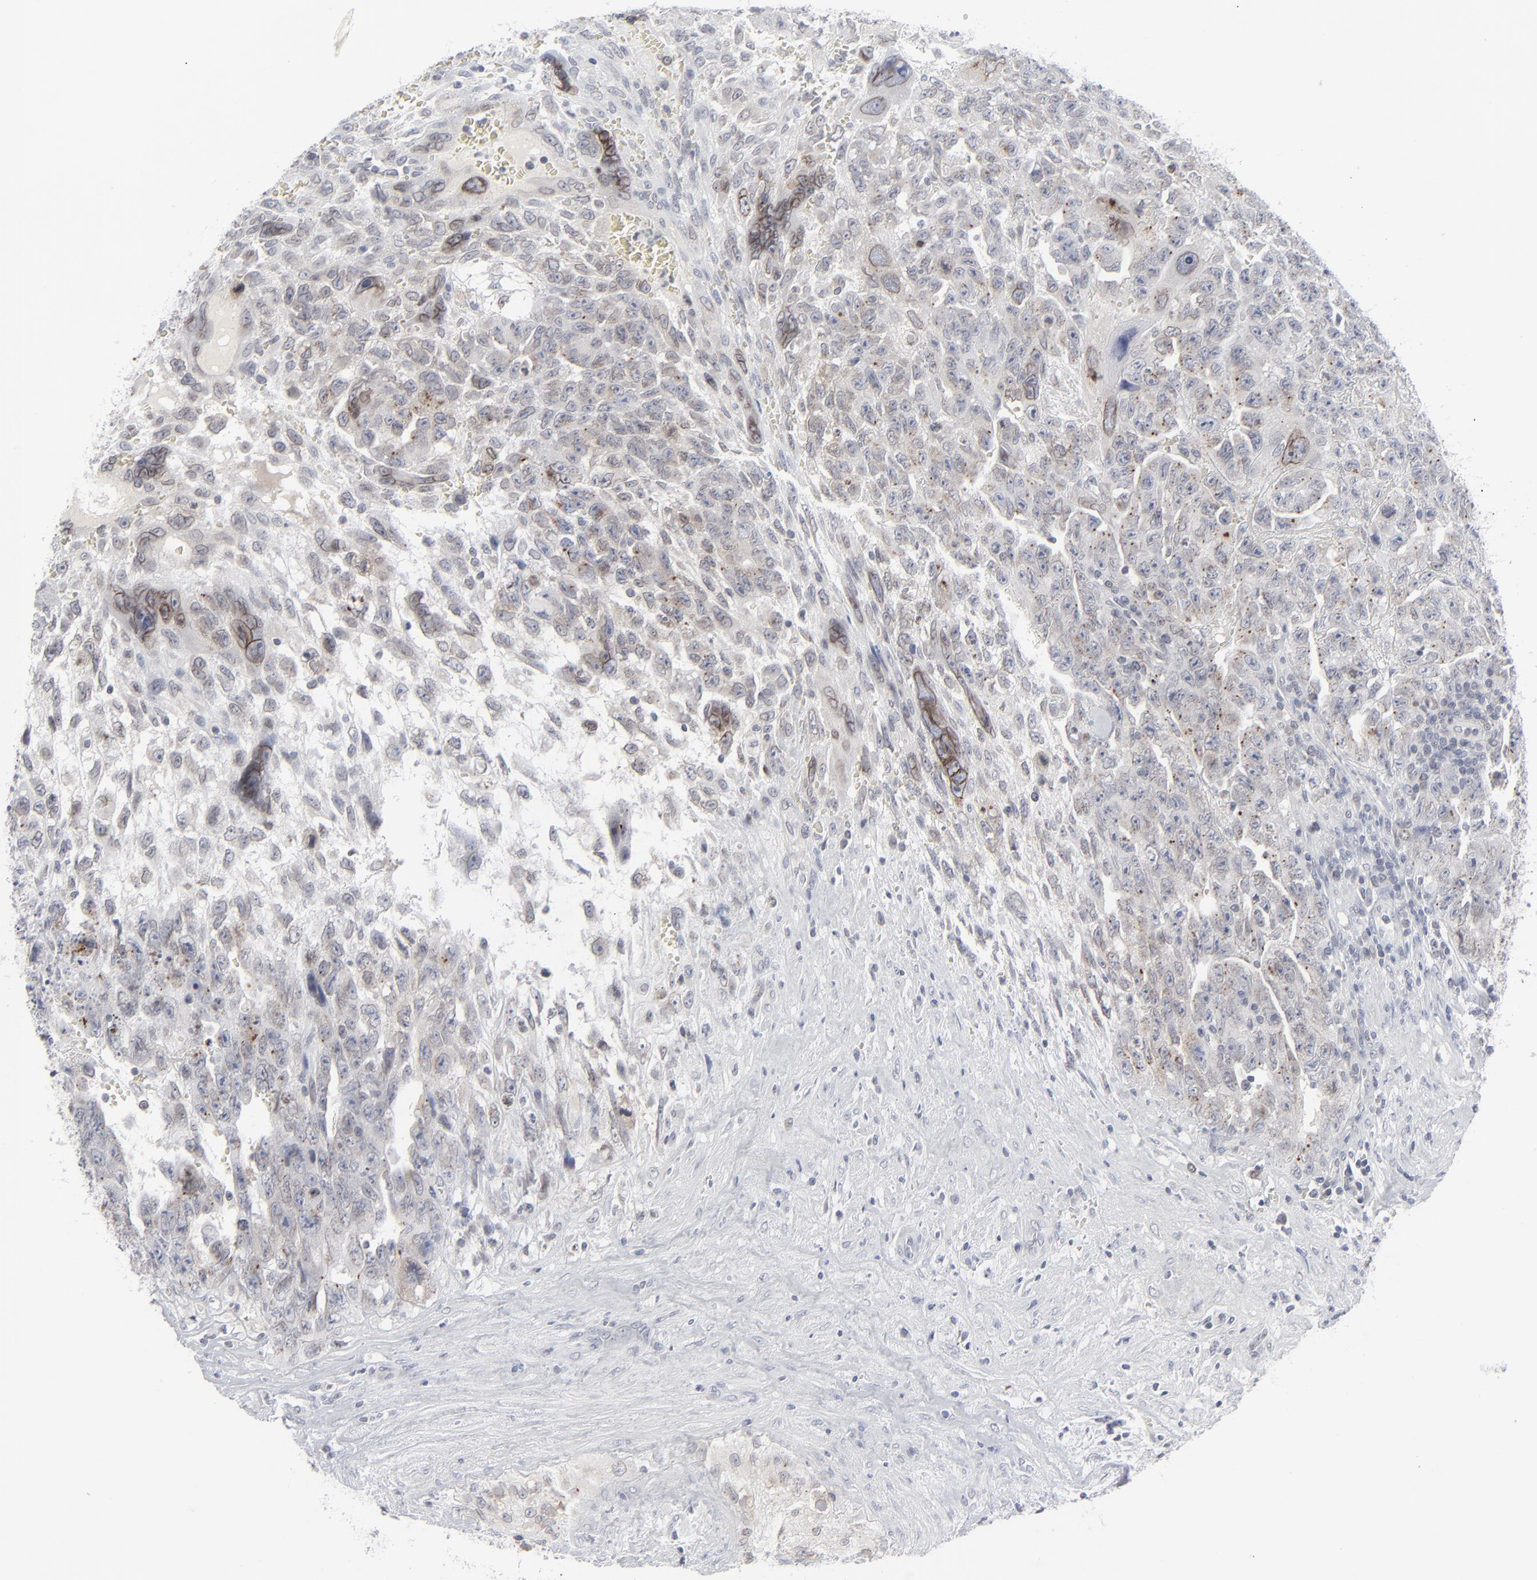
{"staining": {"intensity": "weak", "quantity": "25%-75%", "location": "cytoplasmic/membranous,nuclear"}, "tissue": "testis cancer", "cell_type": "Tumor cells", "image_type": "cancer", "snomed": [{"axis": "morphology", "description": "Carcinoma, Embryonal, NOS"}, {"axis": "topography", "description": "Testis"}], "caption": "Tumor cells show low levels of weak cytoplasmic/membranous and nuclear staining in about 25%-75% of cells in human testis cancer (embryonal carcinoma). Nuclei are stained in blue.", "gene": "NUP88", "patient": {"sex": "male", "age": 28}}